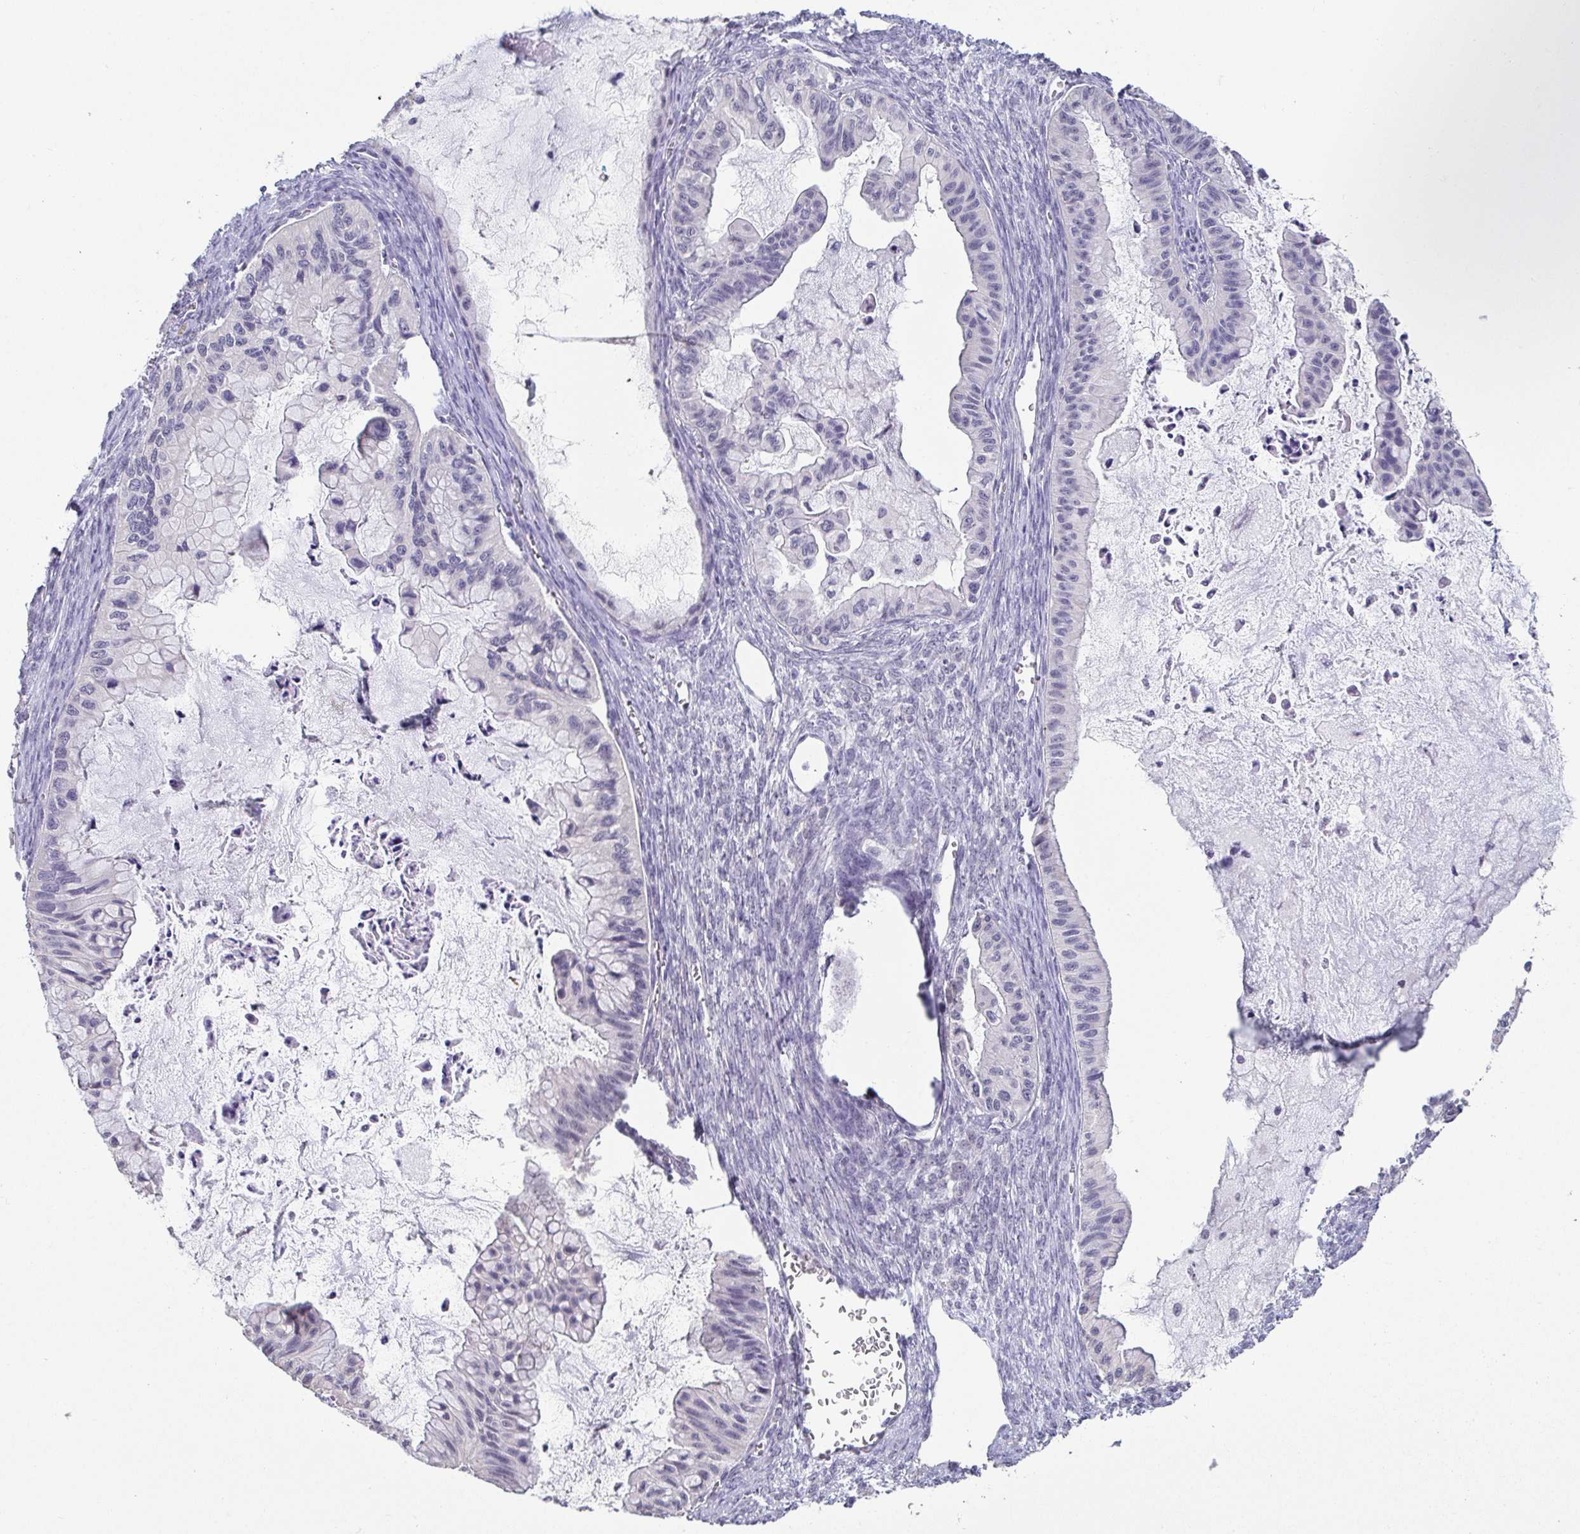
{"staining": {"intensity": "negative", "quantity": "none", "location": "none"}, "tissue": "ovarian cancer", "cell_type": "Tumor cells", "image_type": "cancer", "snomed": [{"axis": "morphology", "description": "Cystadenocarcinoma, mucinous, NOS"}, {"axis": "topography", "description": "Ovary"}], "caption": "DAB immunohistochemical staining of human ovarian mucinous cystadenocarcinoma reveals no significant staining in tumor cells.", "gene": "NEFH", "patient": {"sex": "female", "age": 72}}